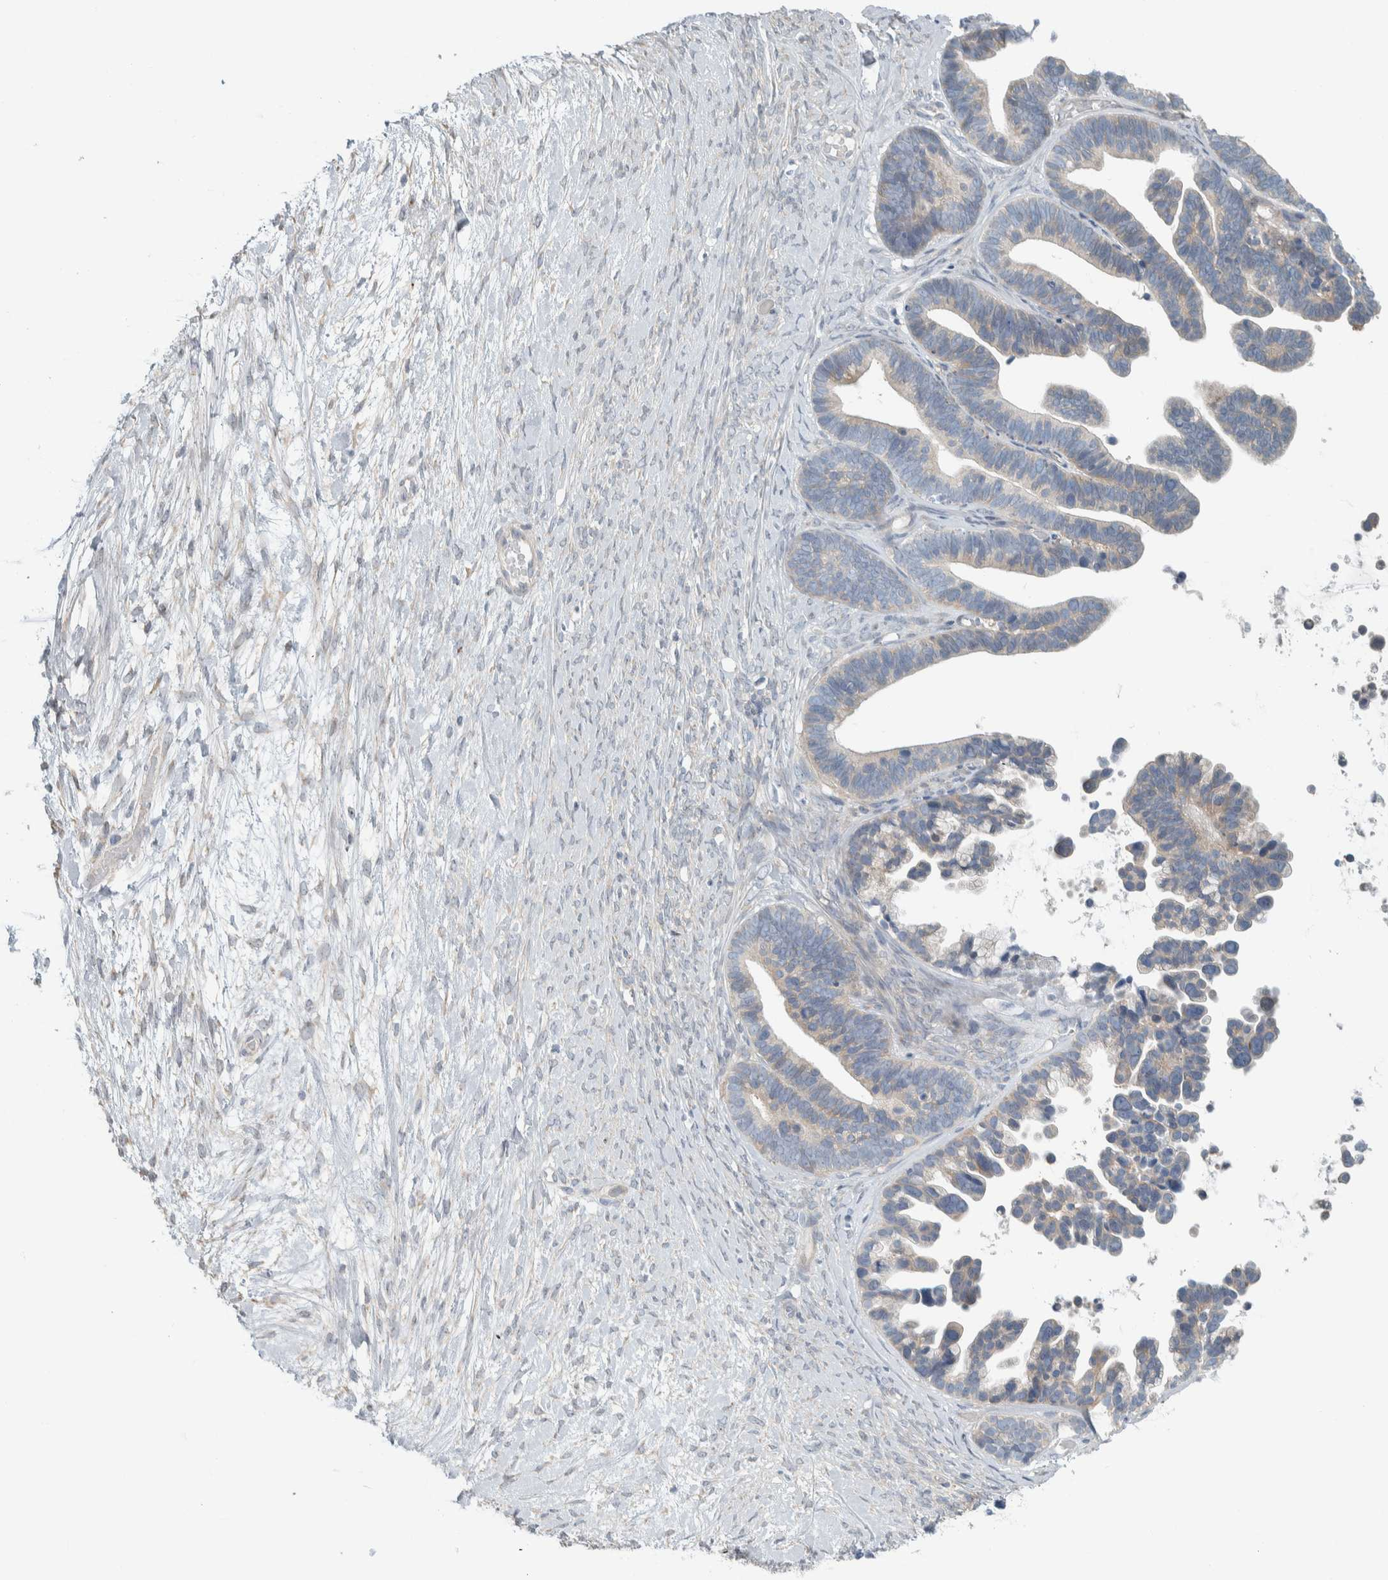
{"staining": {"intensity": "negative", "quantity": "none", "location": "none"}, "tissue": "ovarian cancer", "cell_type": "Tumor cells", "image_type": "cancer", "snomed": [{"axis": "morphology", "description": "Cystadenocarcinoma, serous, NOS"}, {"axis": "topography", "description": "Ovary"}], "caption": "Ovarian serous cystadenocarcinoma was stained to show a protein in brown. There is no significant expression in tumor cells.", "gene": "HGS", "patient": {"sex": "female", "age": 56}}